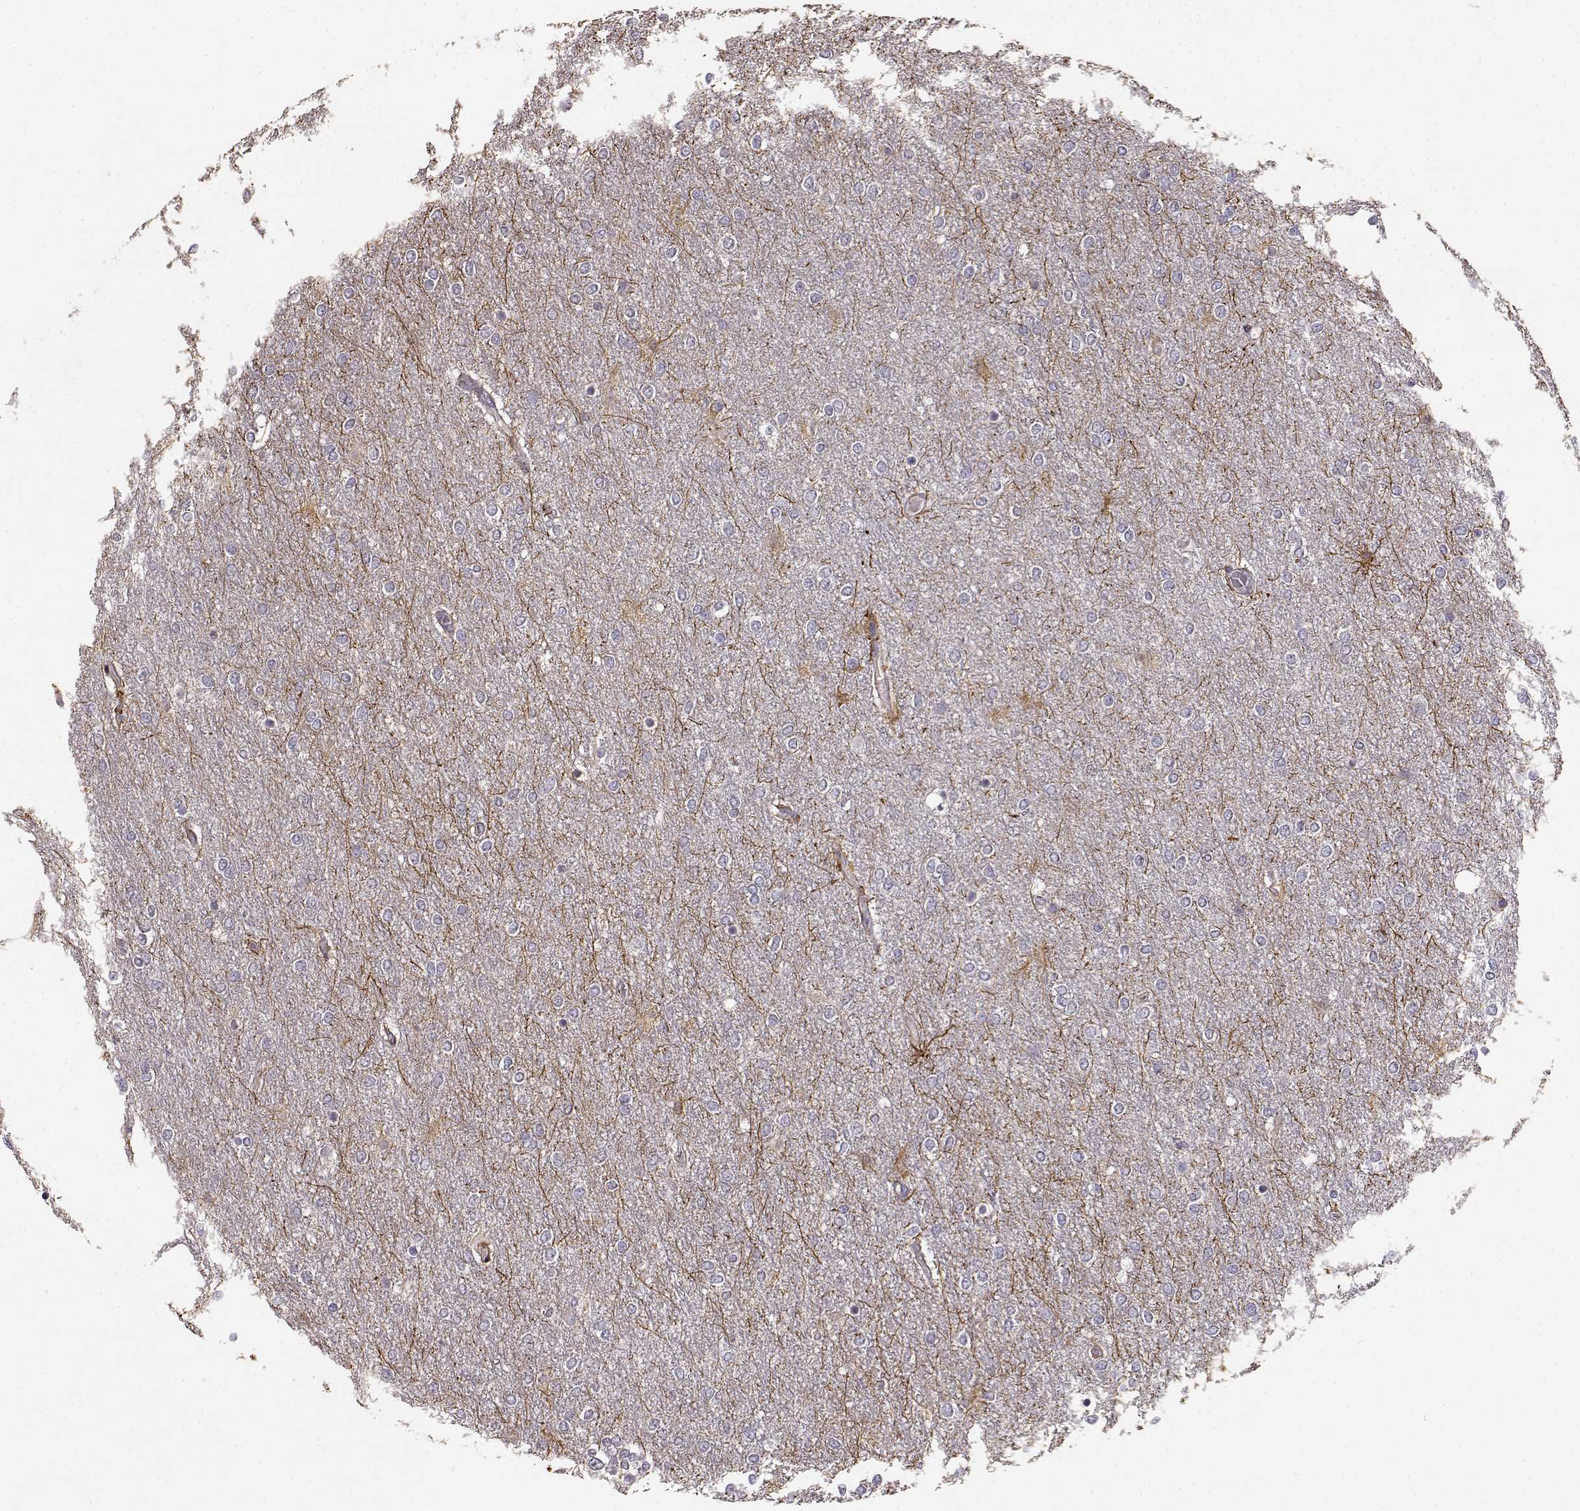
{"staining": {"intensity": "negative", "quantity": "none", "location": "none"}, "tissue": "glioma", "cell_type": "Tumor cells", "image_type": "cancer", "snomed": [{"axis": "morphology", "description": "Glioma, malignant, High grade"}, {"axis": "topography", "description": "Brain"}], "caption": "Tumor cells show no significant protein expression in glioma. Brightfield microscopy of immunohistochemistry (IHC) stained with DAB (3,3'-diaminobenzidine) (brown) and hematoxylin (blue), captured at high magnification.", "gene": "ERBB3", "patient": {"sex": "female", "age": 61}}